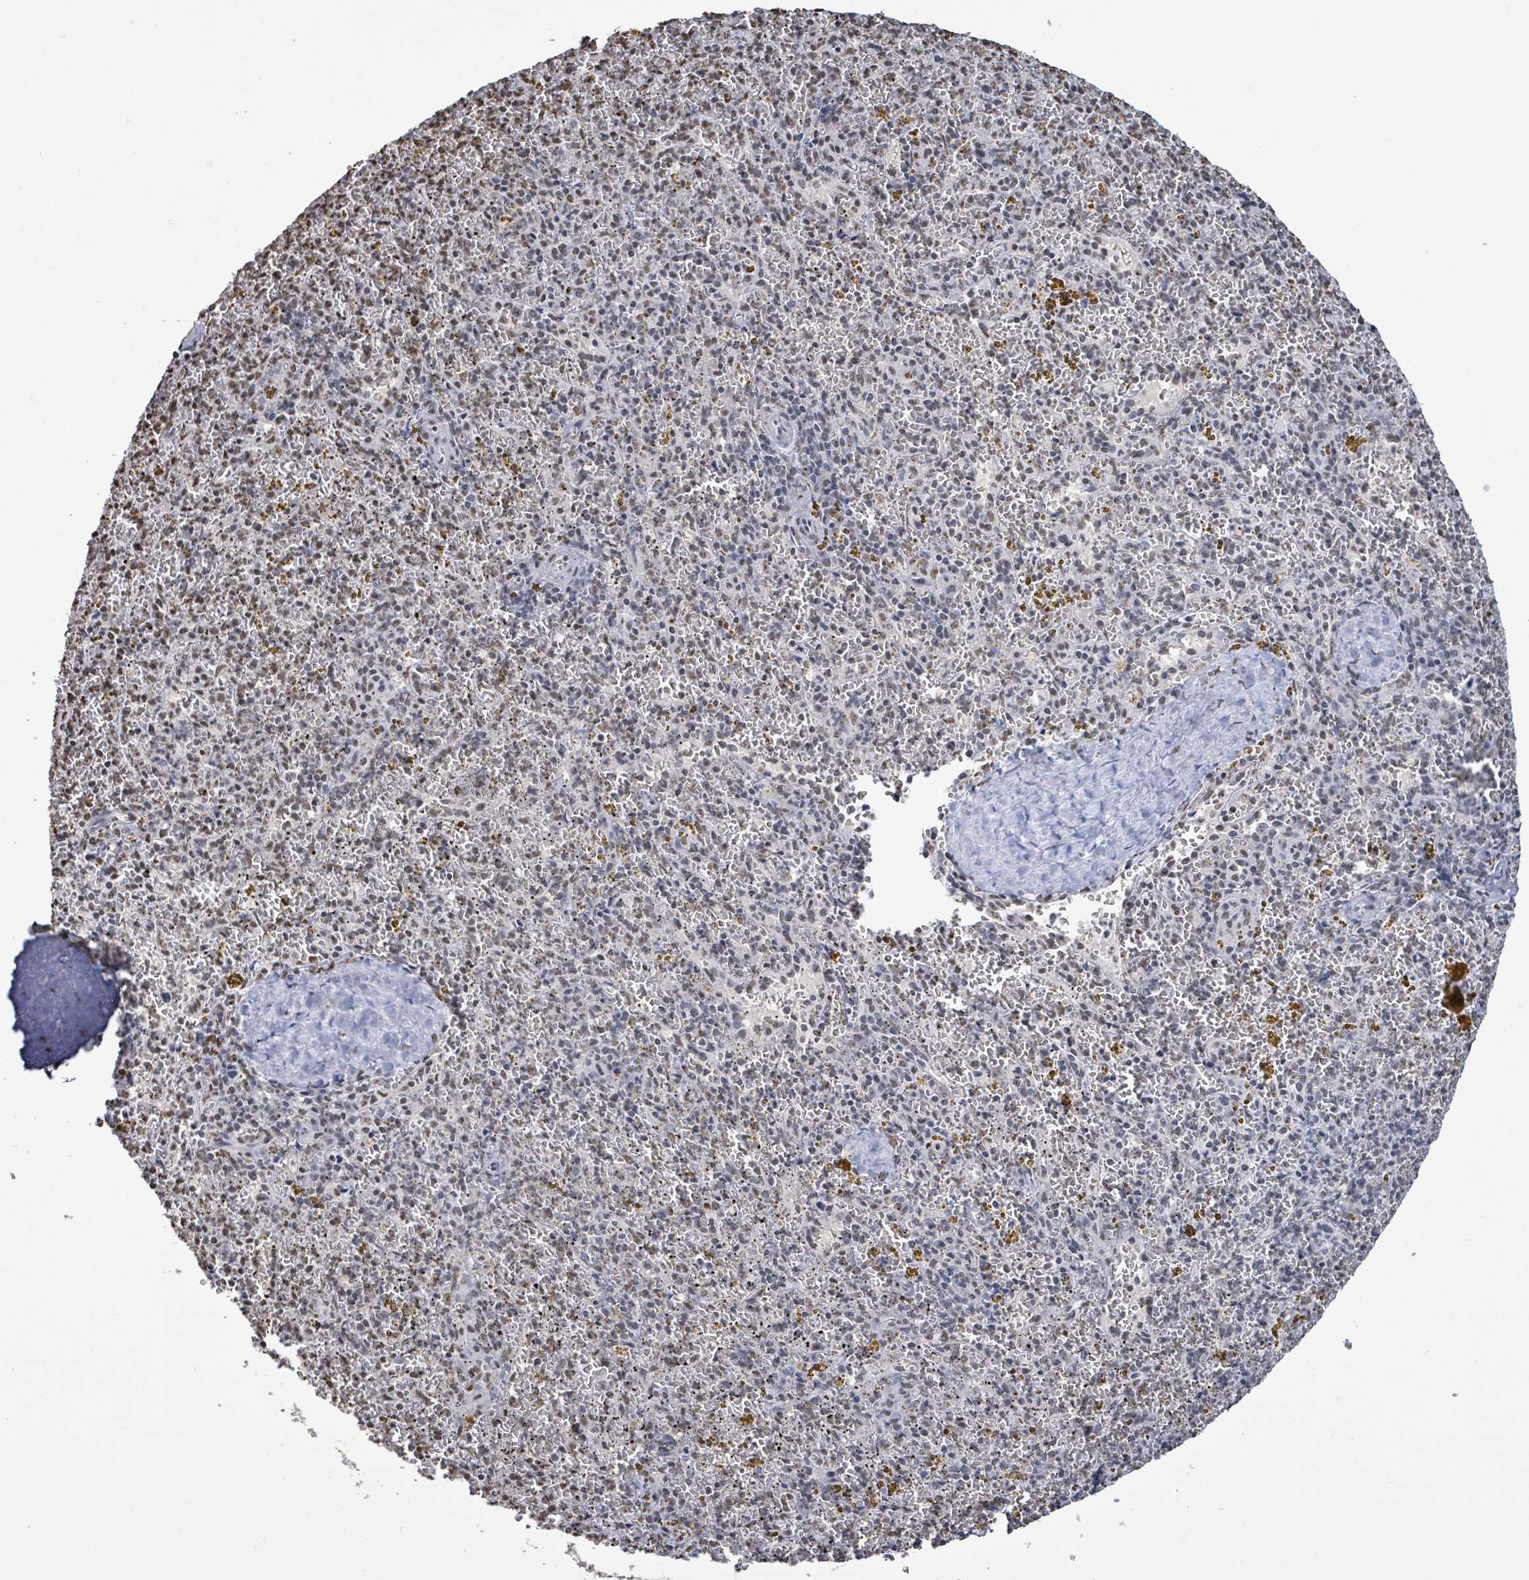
{"staining": {"intensity": "weak", "quantity": "<25%", "location": "nuclear"}, "tissue": "spleen", "cell_type": "Cells in red pulp", "image_type": "normal", "snomed": [{"axis": "morphology", "description": "Normal tissue, NOS"}, {"axis": "topography", "description": "Spleen"}], "caption": "This is a histopathology image of immunohistochemistry staining of normal spleen, which shows no expression in cells in red pulp. (Stains: DAB (3,3'-diaminobenzidine) IHC with hematoxylin counter stain, Microscopy: brightfield microscopy at high magnification).", "gene": "SAMD14", "patient": {"sex": "male", "age": 57}}